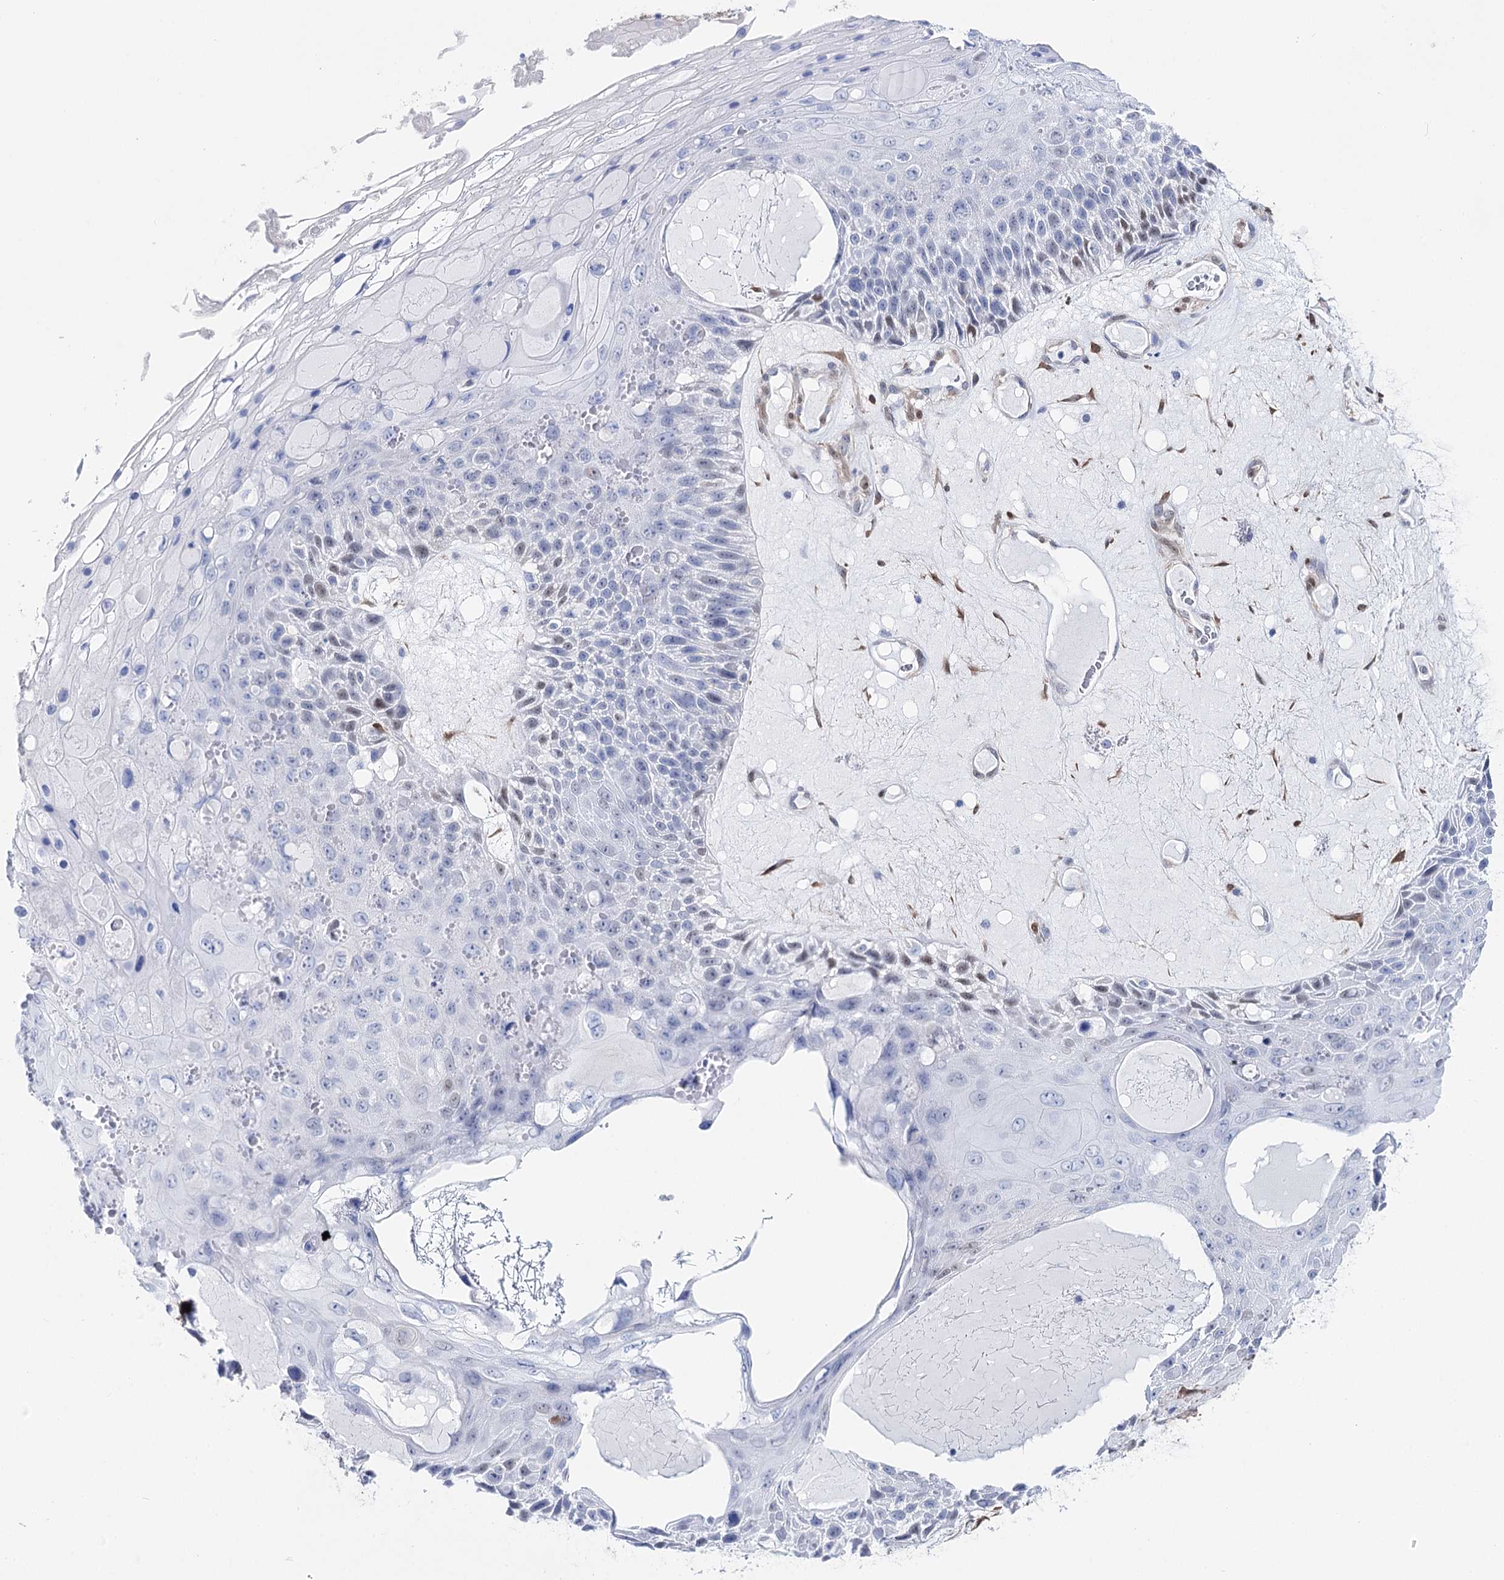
{"staining": {"intensity": "moderate", "quantity": "<25%", "location": "nuclear"}, "tissue": "skin cancer", "cell_type": "Tumor cells", "image_type": "cancer", "snomed": [{"axis": "morphology", "description": "Squamous cell carcinoma, NOS"}, {"axis": "topography", "description": "Skin"}], "caption": "IHC histopathology image of neoplastic tissue: human squamous cell carcinoma (skin) stained using immunohistochemistry (IHC) exhibits low levels of moderate protein expression localized specifically in the nuclear of tumor cells, appearing as a nuclear brown color.", "gene": "UGDH", "patient": {"sex": "female", "age": 88}}